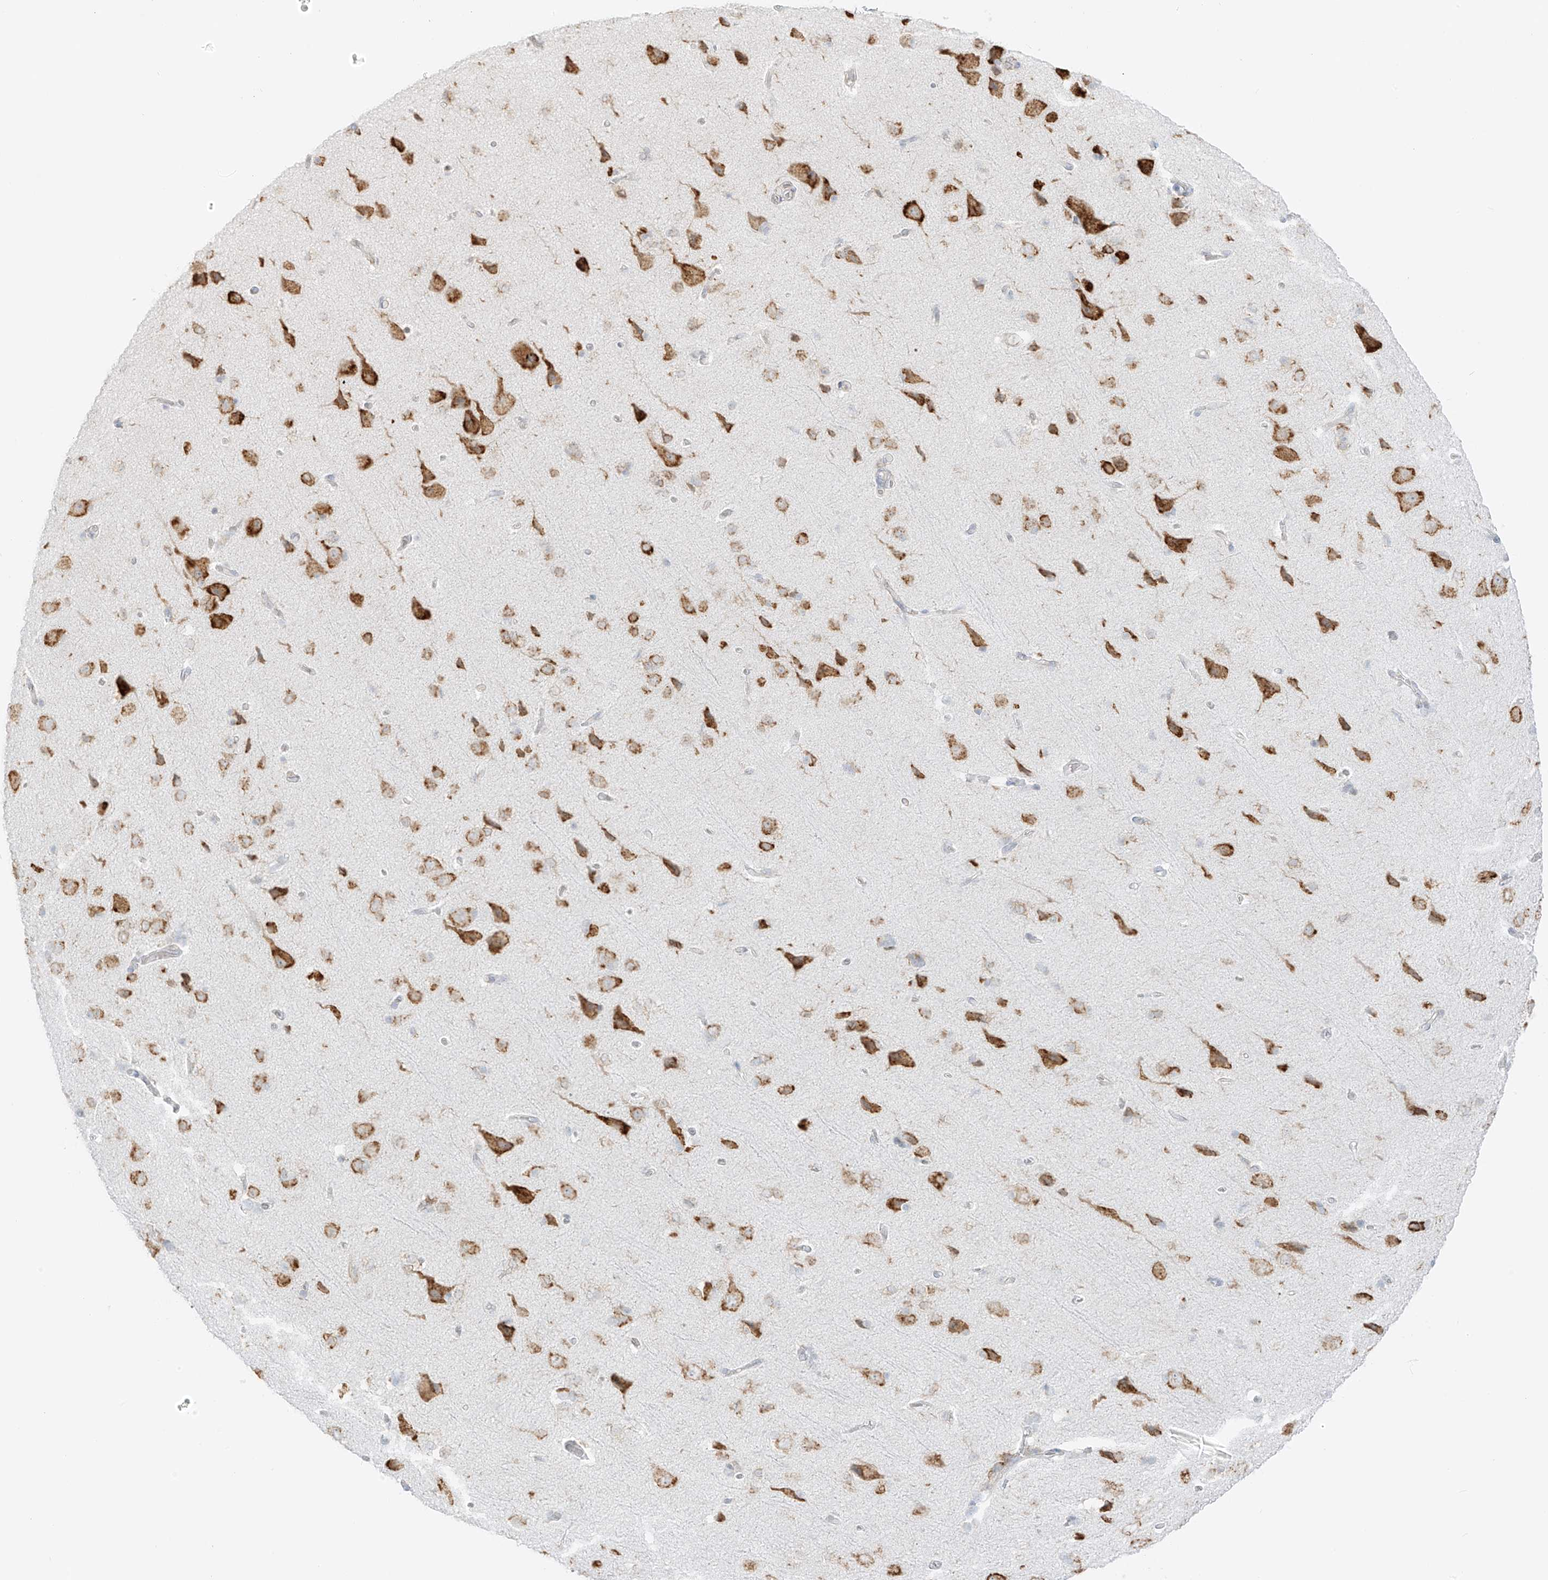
{"staining": {"intensity": "negative", "quantity": "none", "location": "none"}, "tissue": "cerebral cortex", "cell_type": "Endothelial cells", "image_type": "normal", "snomed": [{"axis": "morphology", "description": "Normal tissue, NOS"}, {"axis": "topography", "description": "Cerebral cortex"}], "caption": "Immunohistochemistry (IHC) image of normal cerebral cortex stained for a protein (brown), which exhibits no expression in endothelial cells.", "gene": "LRRC59", "patient": {"sex": "male", "age": 62}}